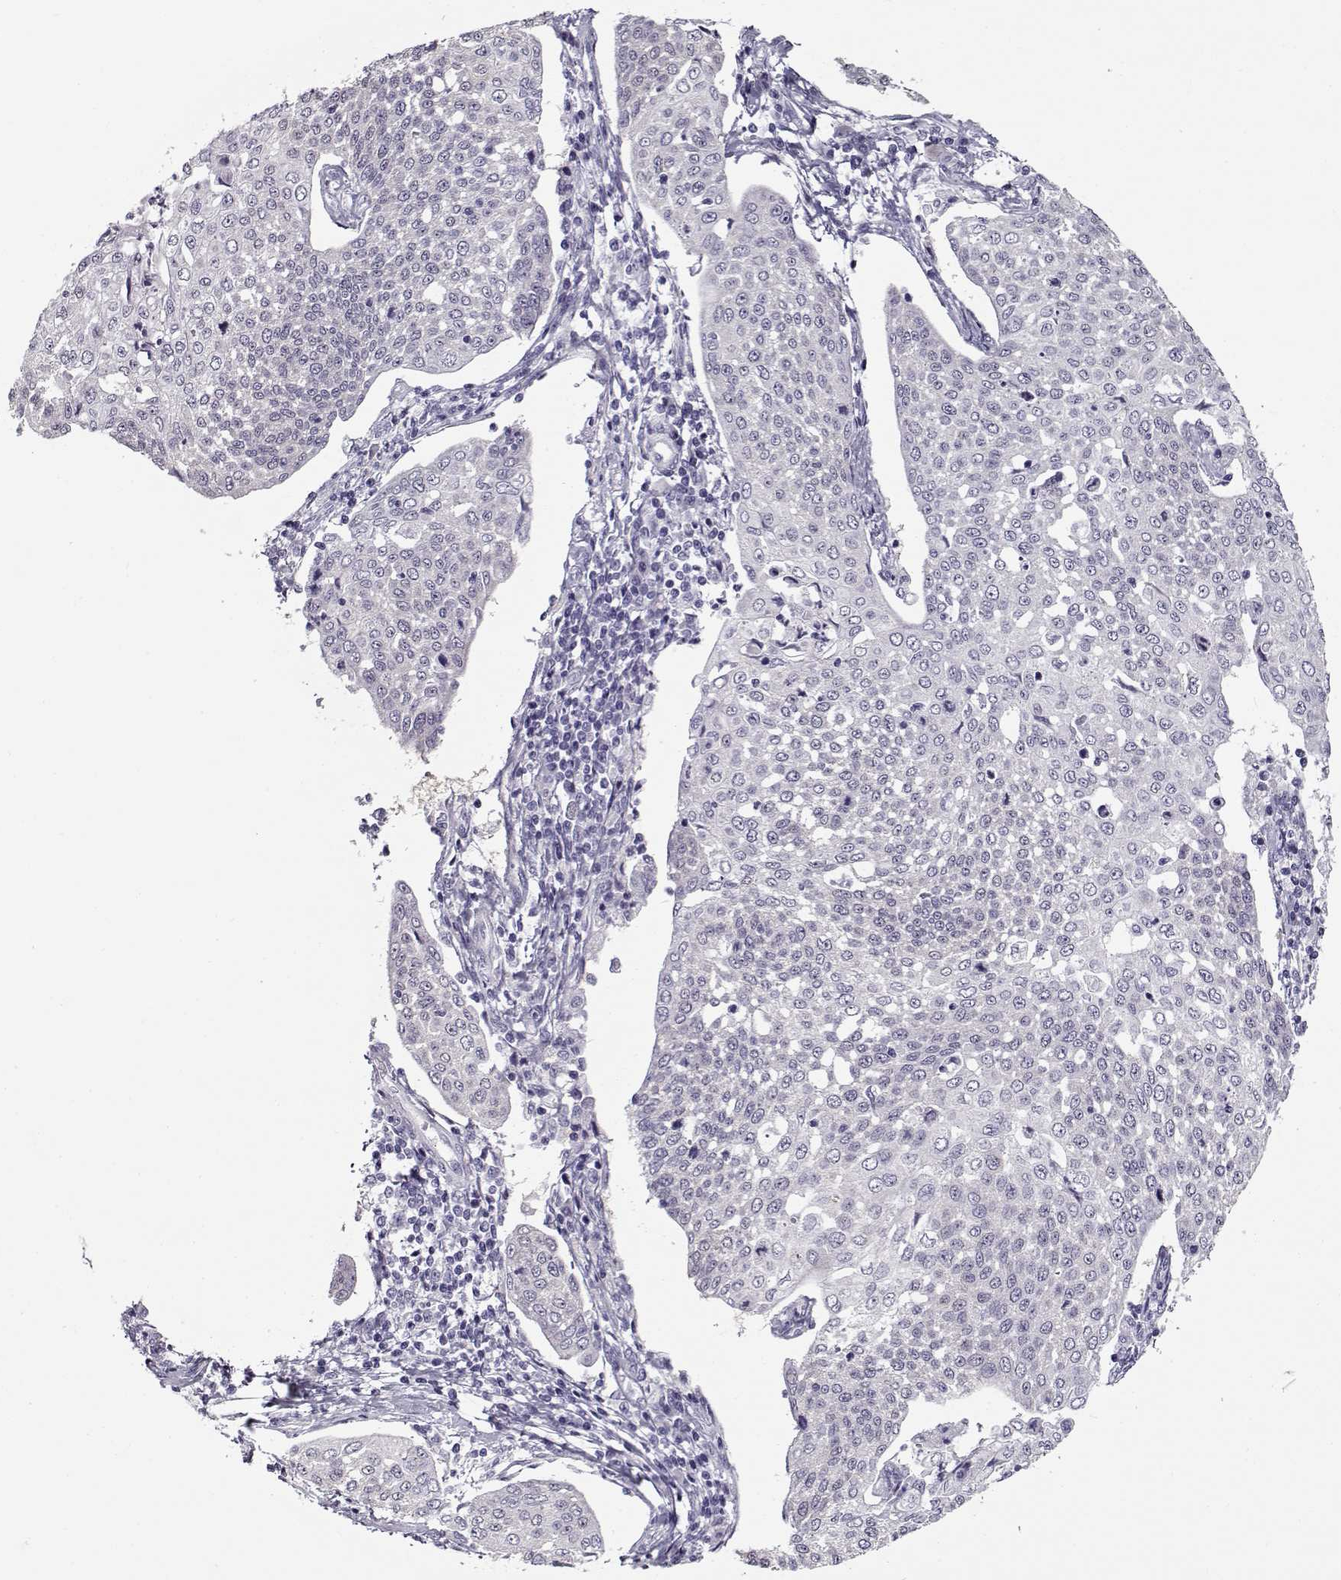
{"staining": {"intensity": "negative", "quantity": "none", "location": "none"}, "tissue": "cervical cancer", "cell_type": "Tumor cells", "image_type": "cancer", "snomed": [{"axis": "morphology", "description": "Squamous cell carcinoma, NOS"}, {"axis": "topography", "description": "Cervix"}], "caption": "This is an immunohistochemistry image of human cervical squamous cell carcinoma. There is no staining in tumor cells.", "gene": "GAGE2A", "patient": {"sex": "female", "age": 34}}